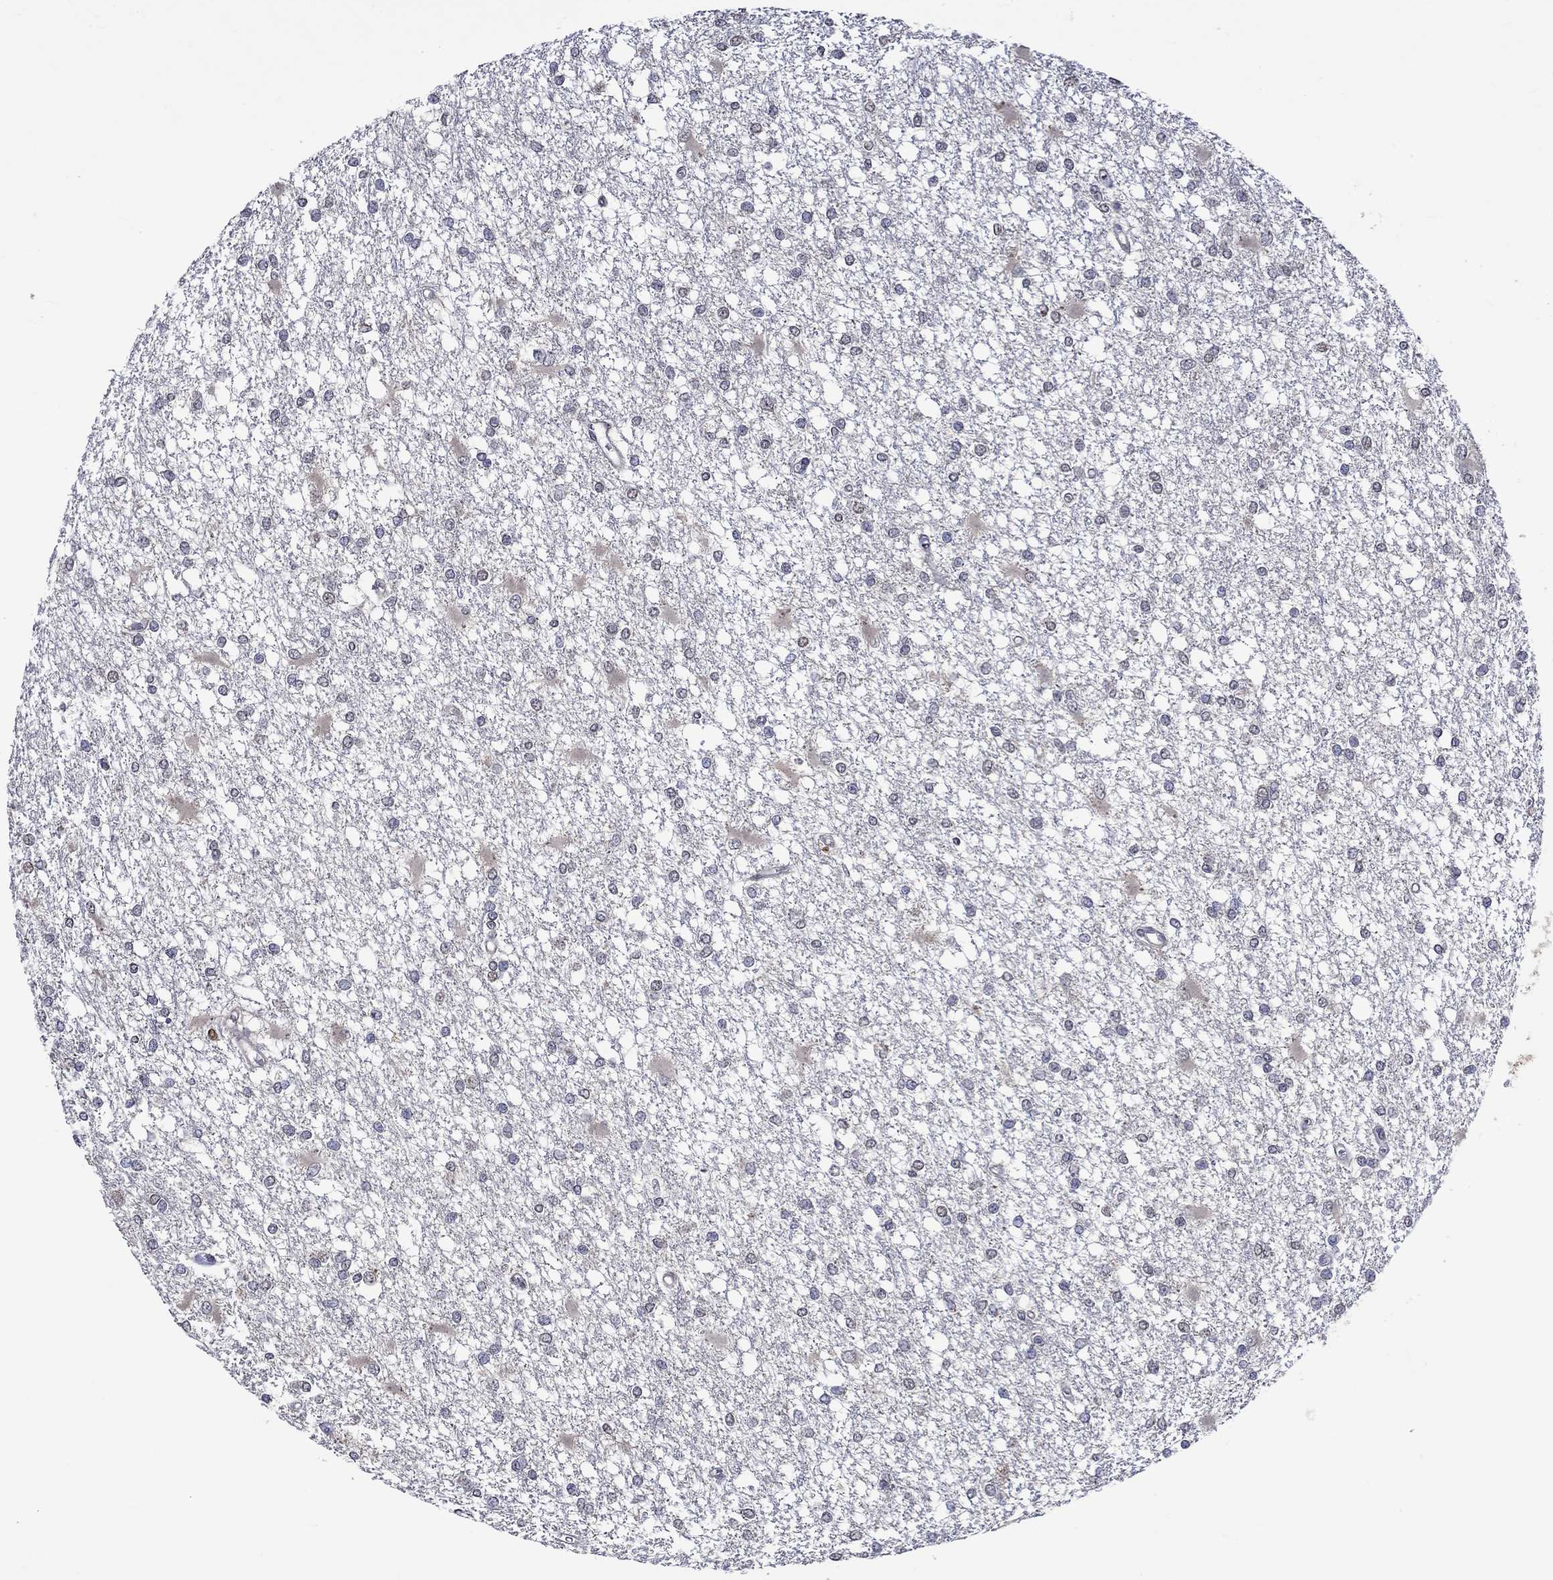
{"staining": {"intensity": "negative", "quantity": "none", "location": "none"}, "tissue": "glioma", "cell_type": "Tumor cells", "image_type": "cancer", "snomed": [{"axis": "morphology", "description": "Glioma, malignant, High grade"}, {"axis": "topography", "description": "Cerebral cortex"}], "caption": "Glioma was stained to show a protein in brown. There is no significant expression in tumor cells.", "gene": "DDX3Y", "patient": {"sex": "male", "age": 79}}